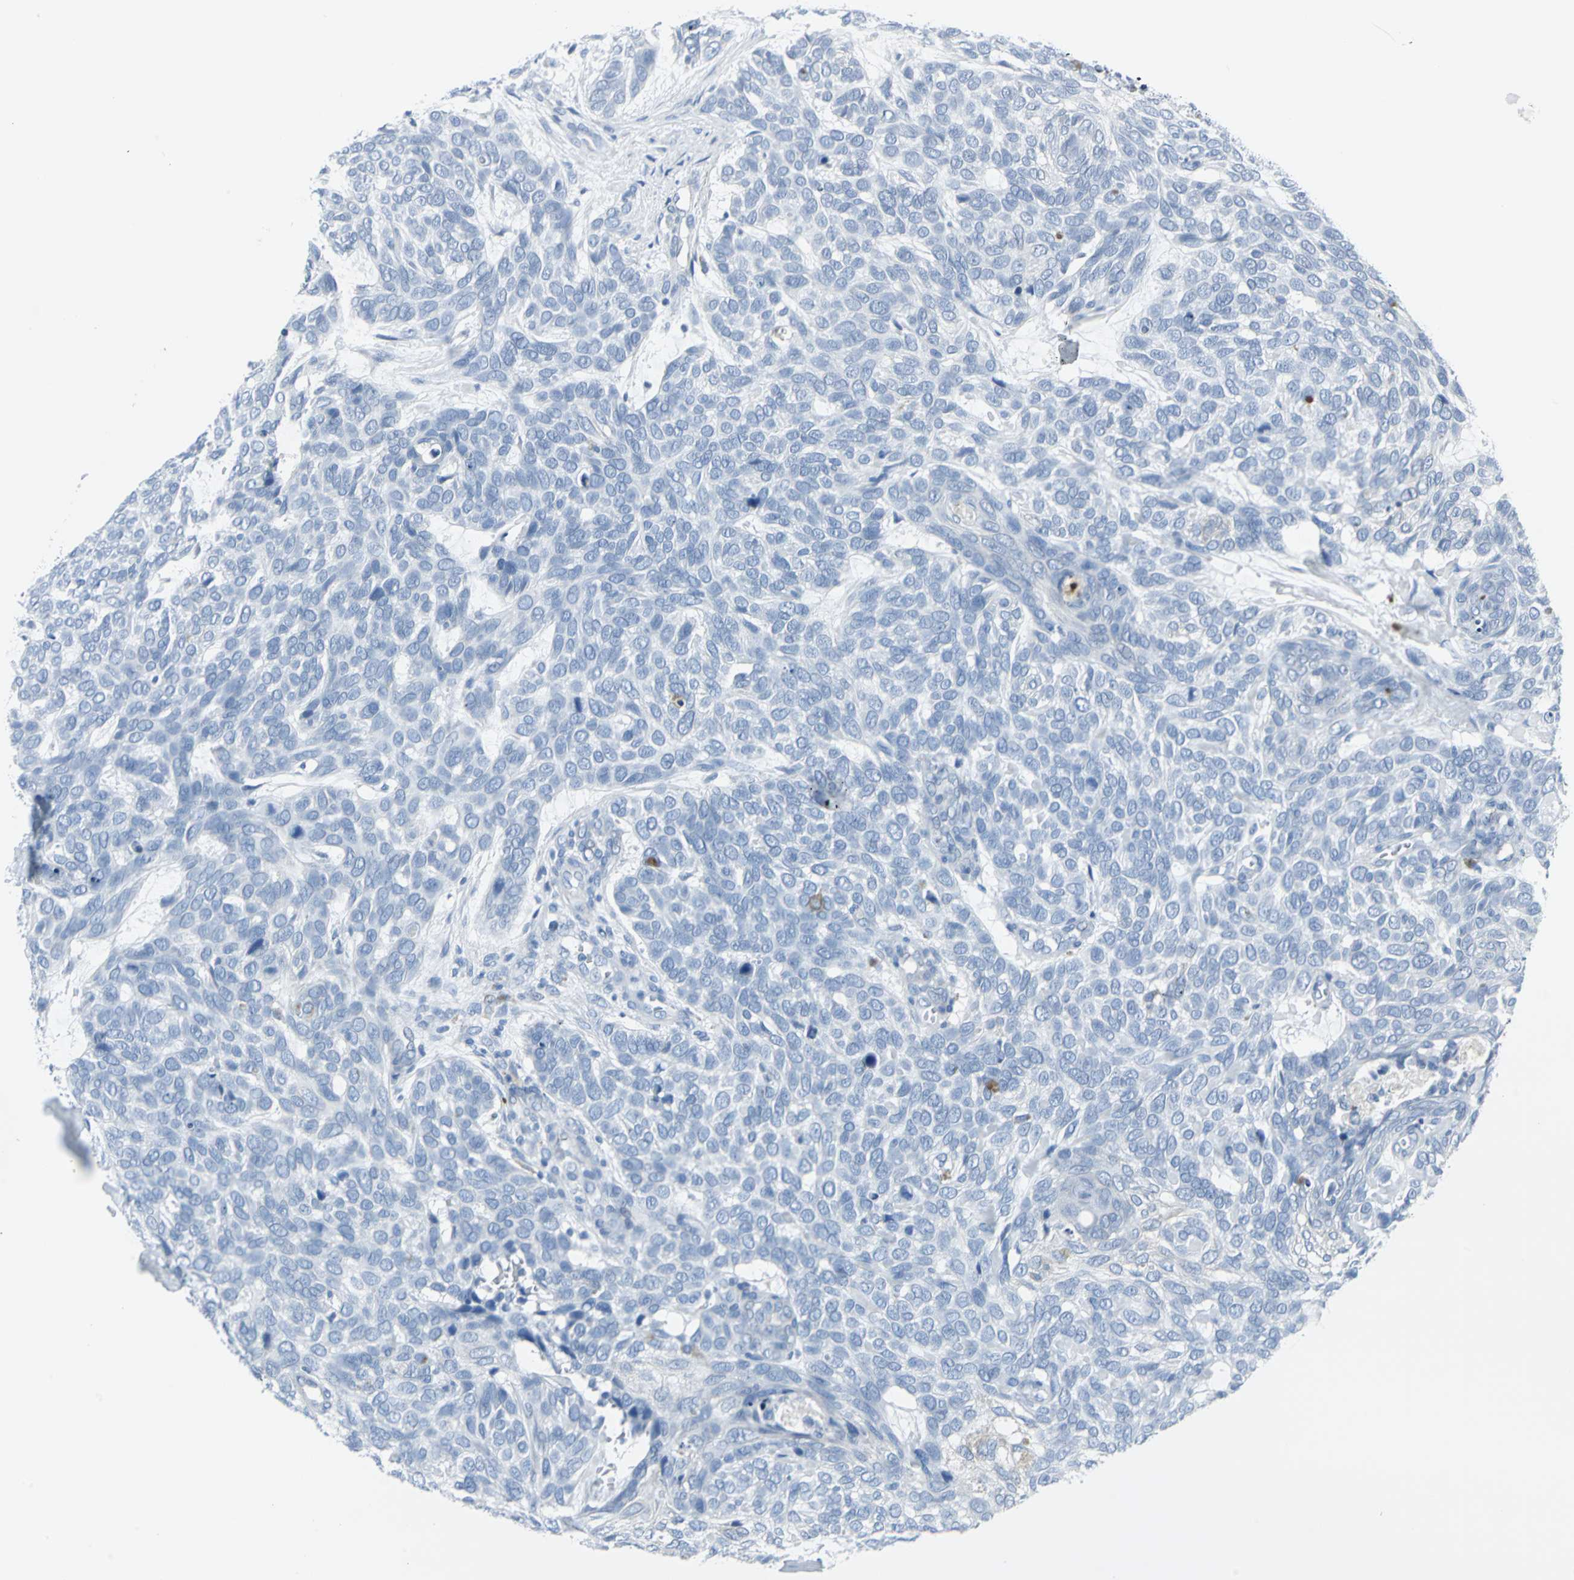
{"staining": {"intensity": "negative", "quantity": "none", "location": "none"}, "tissue": "skin cancer", "cell_type": "Tumor cells", "image_type": "cancer", "snomed": [{"axis": "morphology", "description": "Basal cell carcinoma"}, {"axis": "topography", "description": "Skin"}], "caption": "Tumor cells show no significant protein expression in skin cancer.", "gene": "CYB5A", "patient": {"sex": "male", "age": 87}}